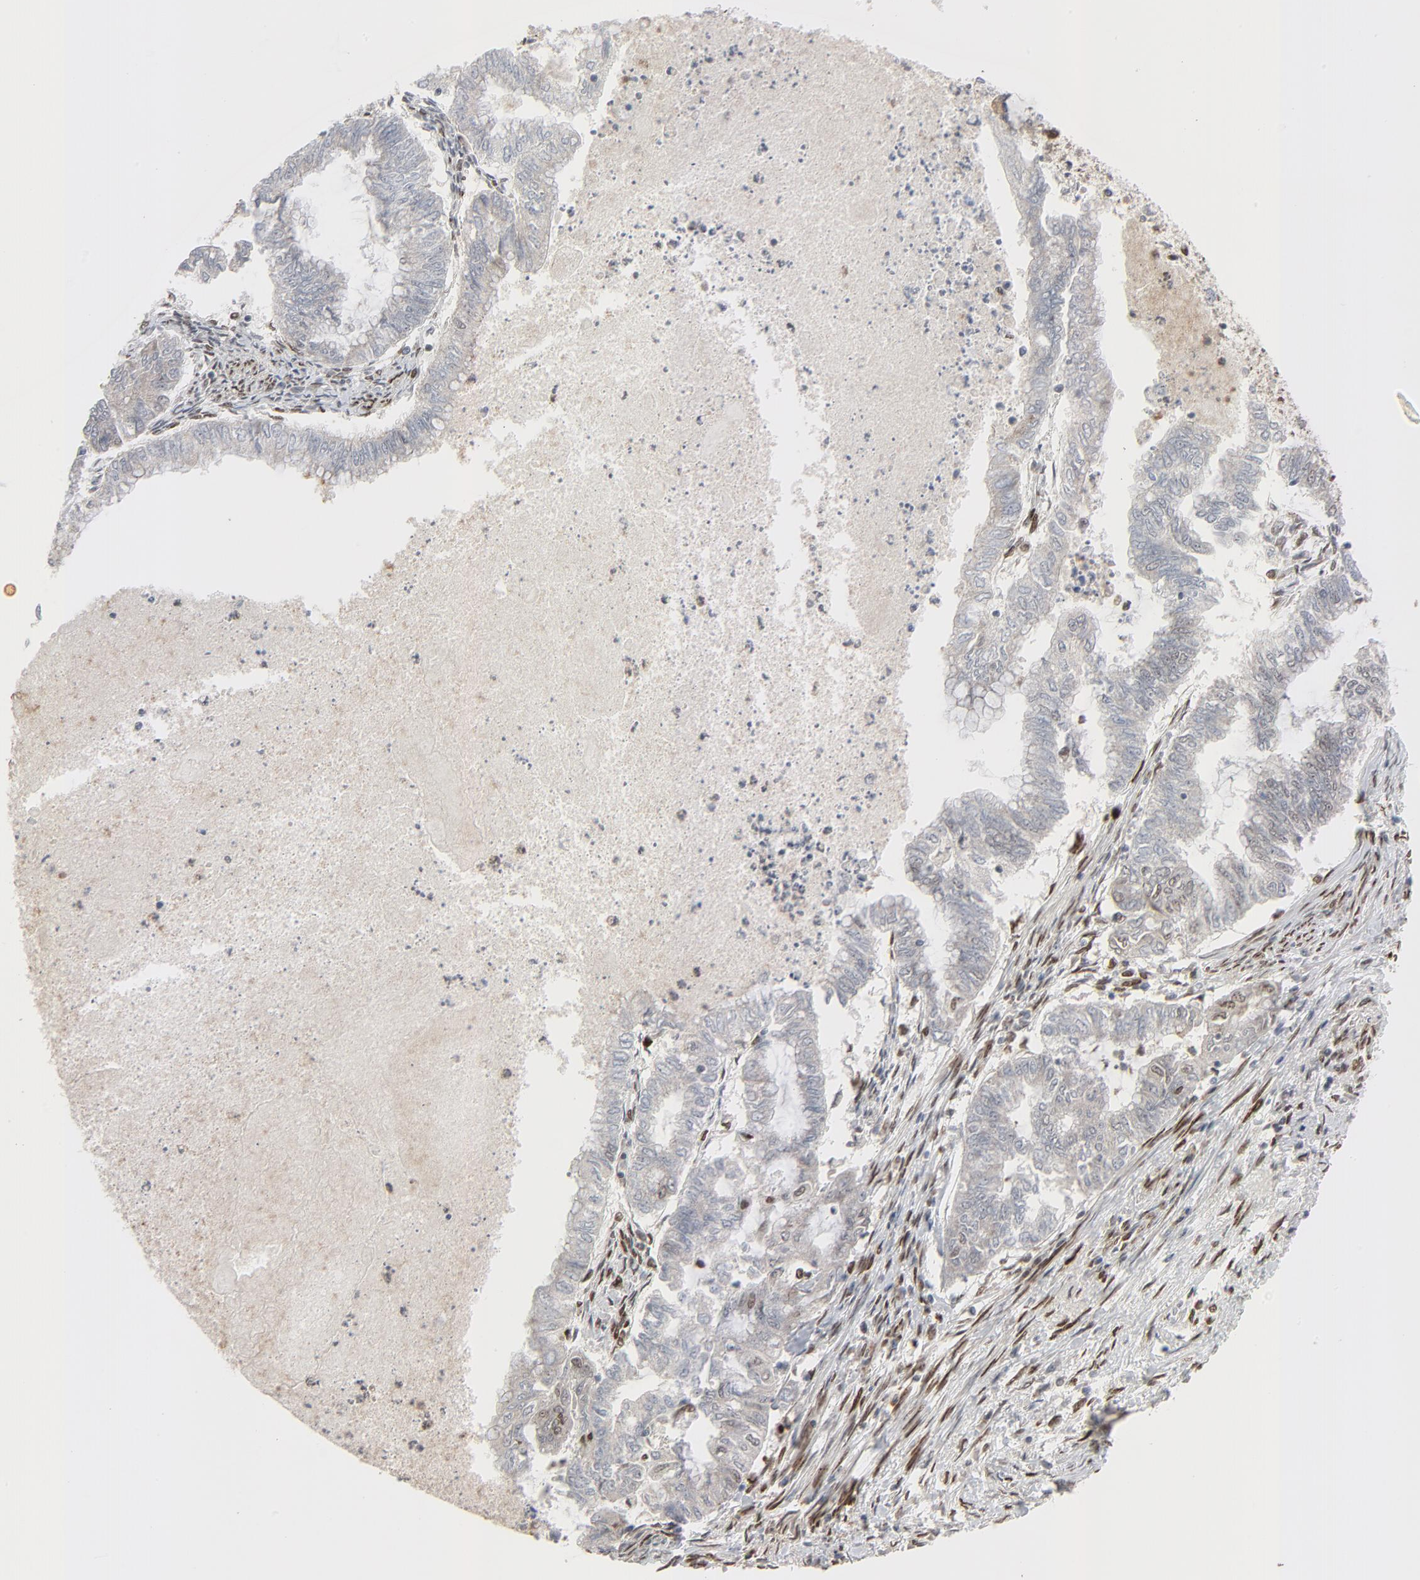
{"staining": {"intensity": "negative", "quantity": "none", "location": "none"}, "tissue": "endometrial cancer", "cell_type": "Tumor cells", "image_type": "cancer", "snomed": [{"axis": "morphology", "description": "Adenocarcinoma, NOS"}, {"axis": "topography", "description": "Endometrium"}], "caption": "The histopathology image reveals no staining of tumor cells in endometrial cancer (adenocarcinoma).", "gene": "CUX1", "patient": {"sex": "female", "age": 79}}